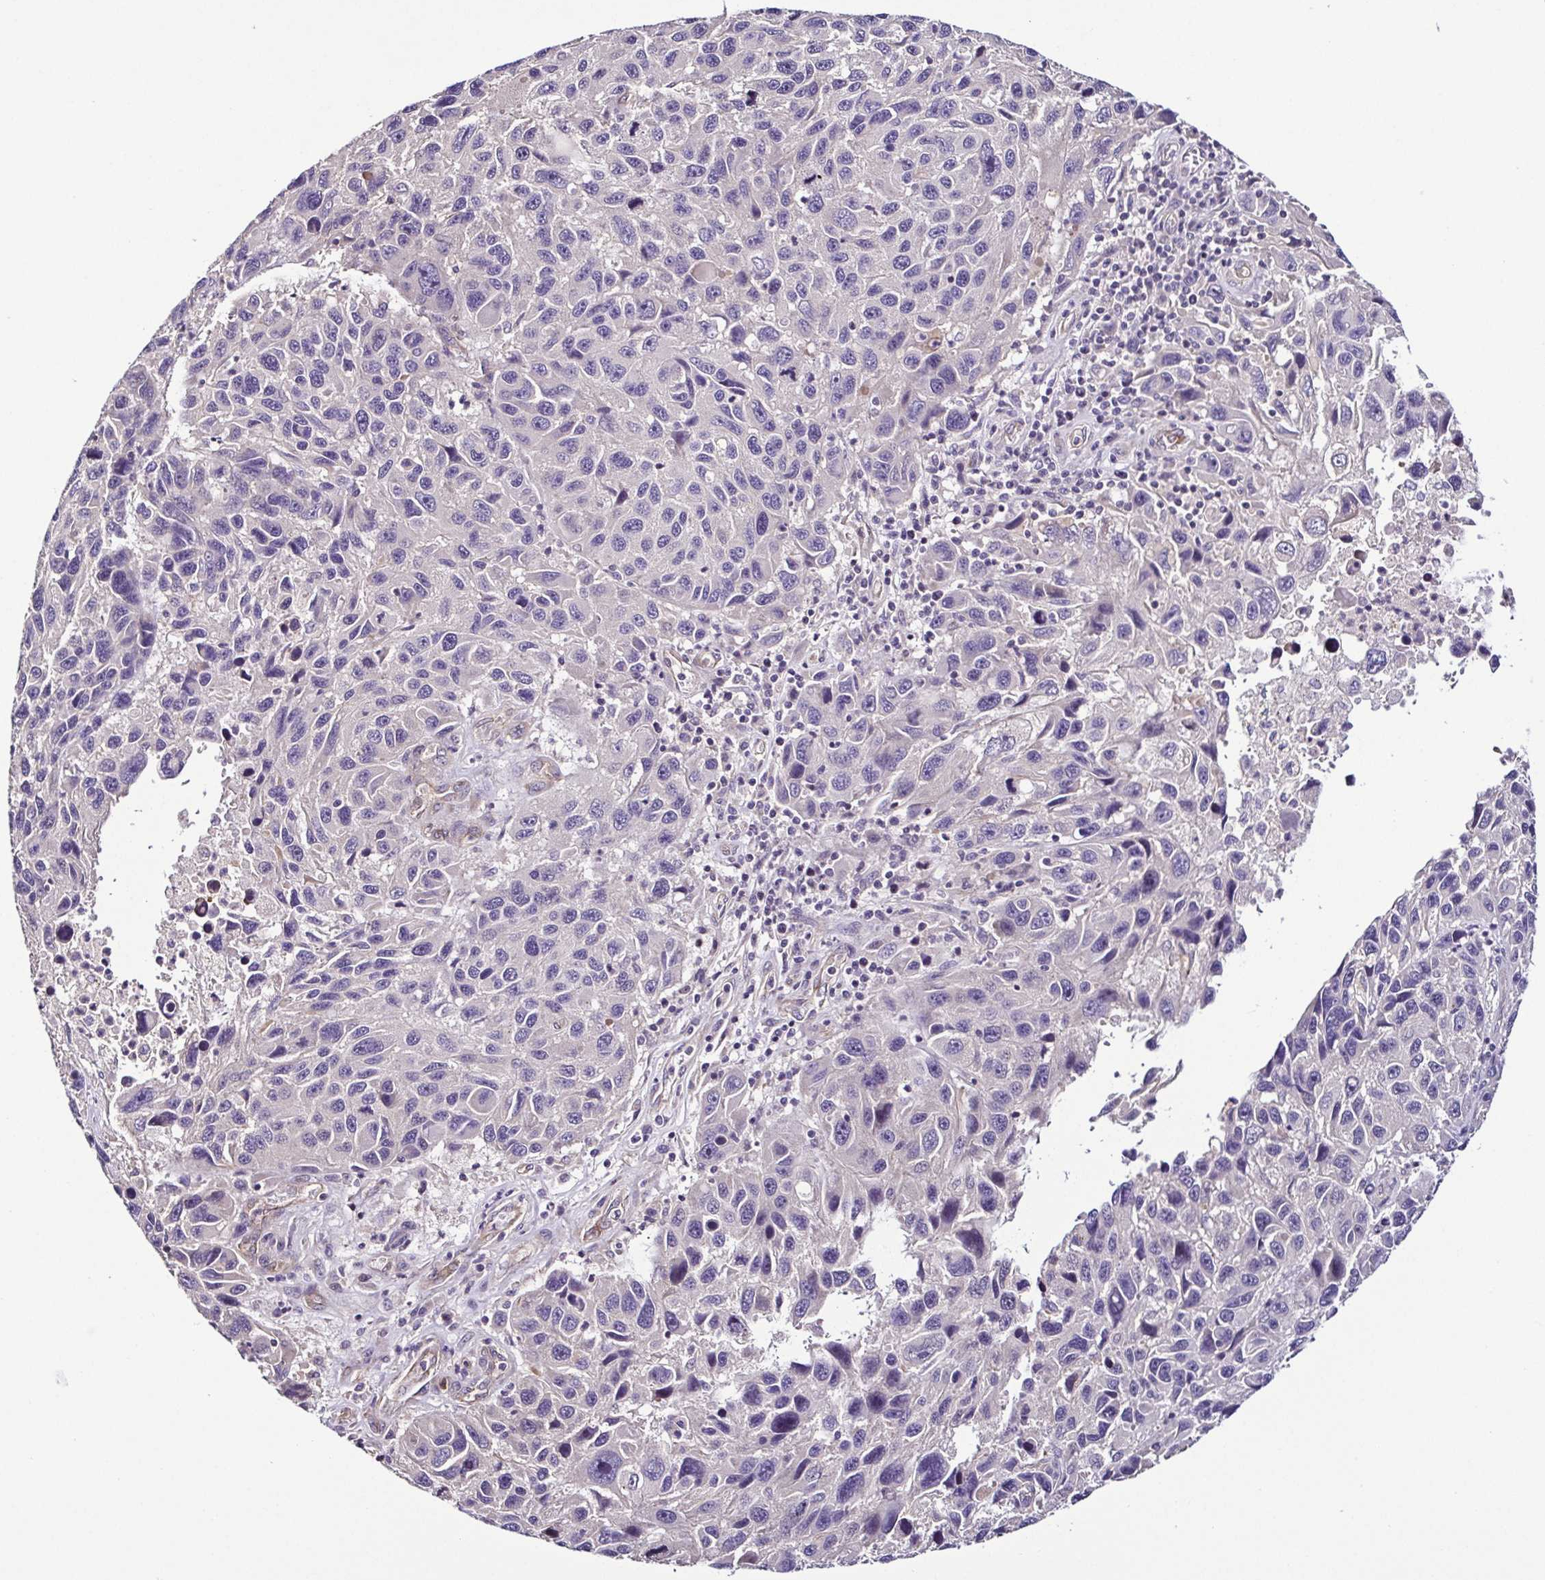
{"staining": {"intensity": "negative", "quantity": "none", "location": "none"}, "tissue": "melanoma", "cell_type": "Tumor cells", "image_type": "cancer", "snomed": [{"axis": "morphology", "description": "Malignant melanoma, NOS"}, {"axis": "topography", "description": "Skin"}], "caption": "High power microscopy micrograph of an IHC photomicrograph of malignant melanoma, revealing no significant staining in tumor cells. The staining was performed using DAB (3,3'-diaminobenzidine) to visualize the protein expression in brown, while the nuclei were stained in blue with hematoxylin (Magnification: 20x).", "gene": "LMOD2", "patient": {"sex": "male", "age": 53}}